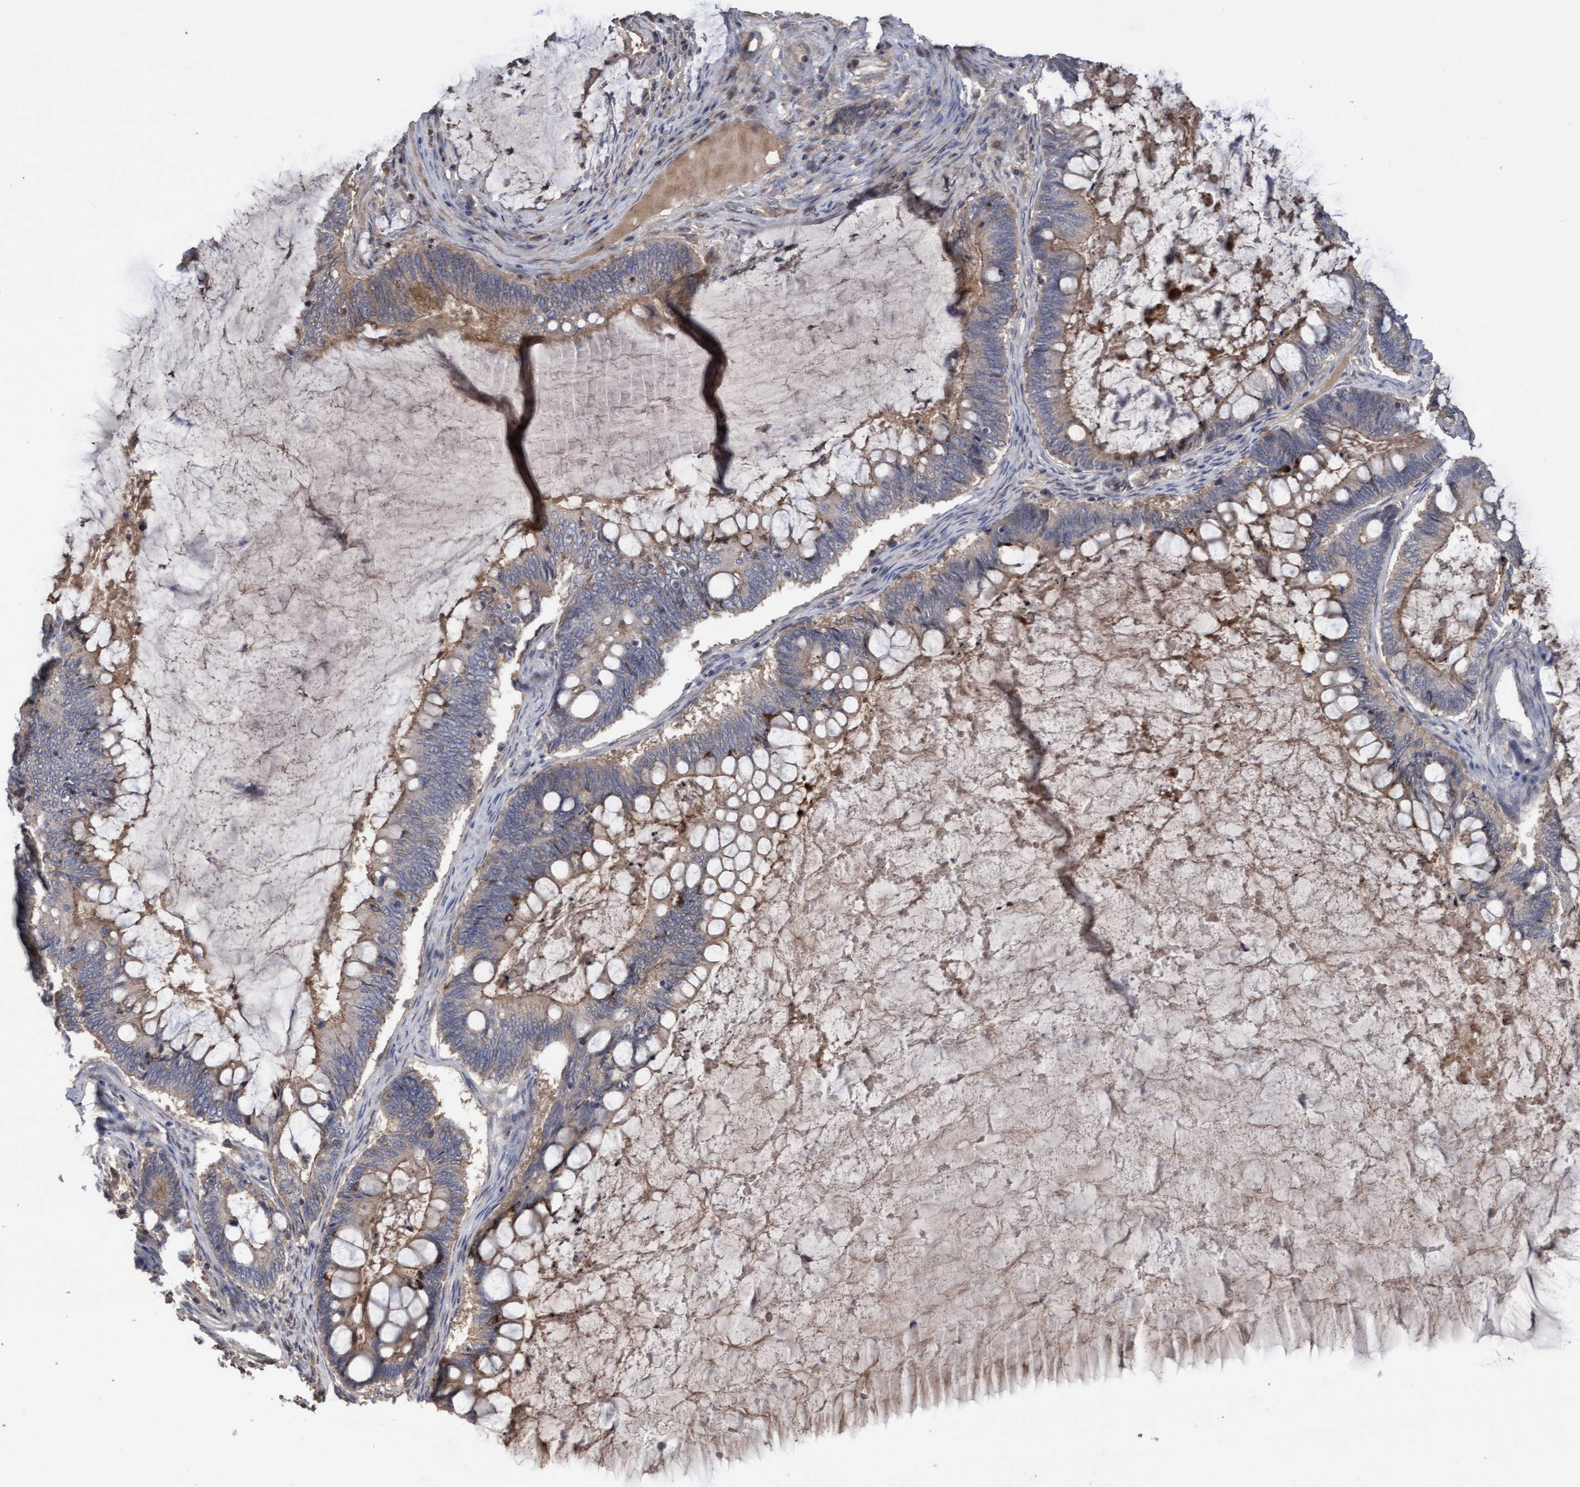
{"staining": {"intensity": "weak", "quantity": "25%-75%", "location": "cytoplasmic/membranous"}, "tissue": "ovarian cancer", "cell_type": "Tumor cells", "image_type": "cancer", "snomed": [{"axis": "morphology", "description": "Cystadenocarcinoma, mucinous, NOS"}, {"axis": "topography", "description": "Ovary"}], "caption": "Ovarian mucinous cystadenocarcinoma stained with DAB immunohistochemistry (IHC) reveals low levels of weak cytoplasmic/membranous positivity in about 25%-75% of tumor cells.", "gene": "COBL", "patient": {"sex": "female", "age": 61}}